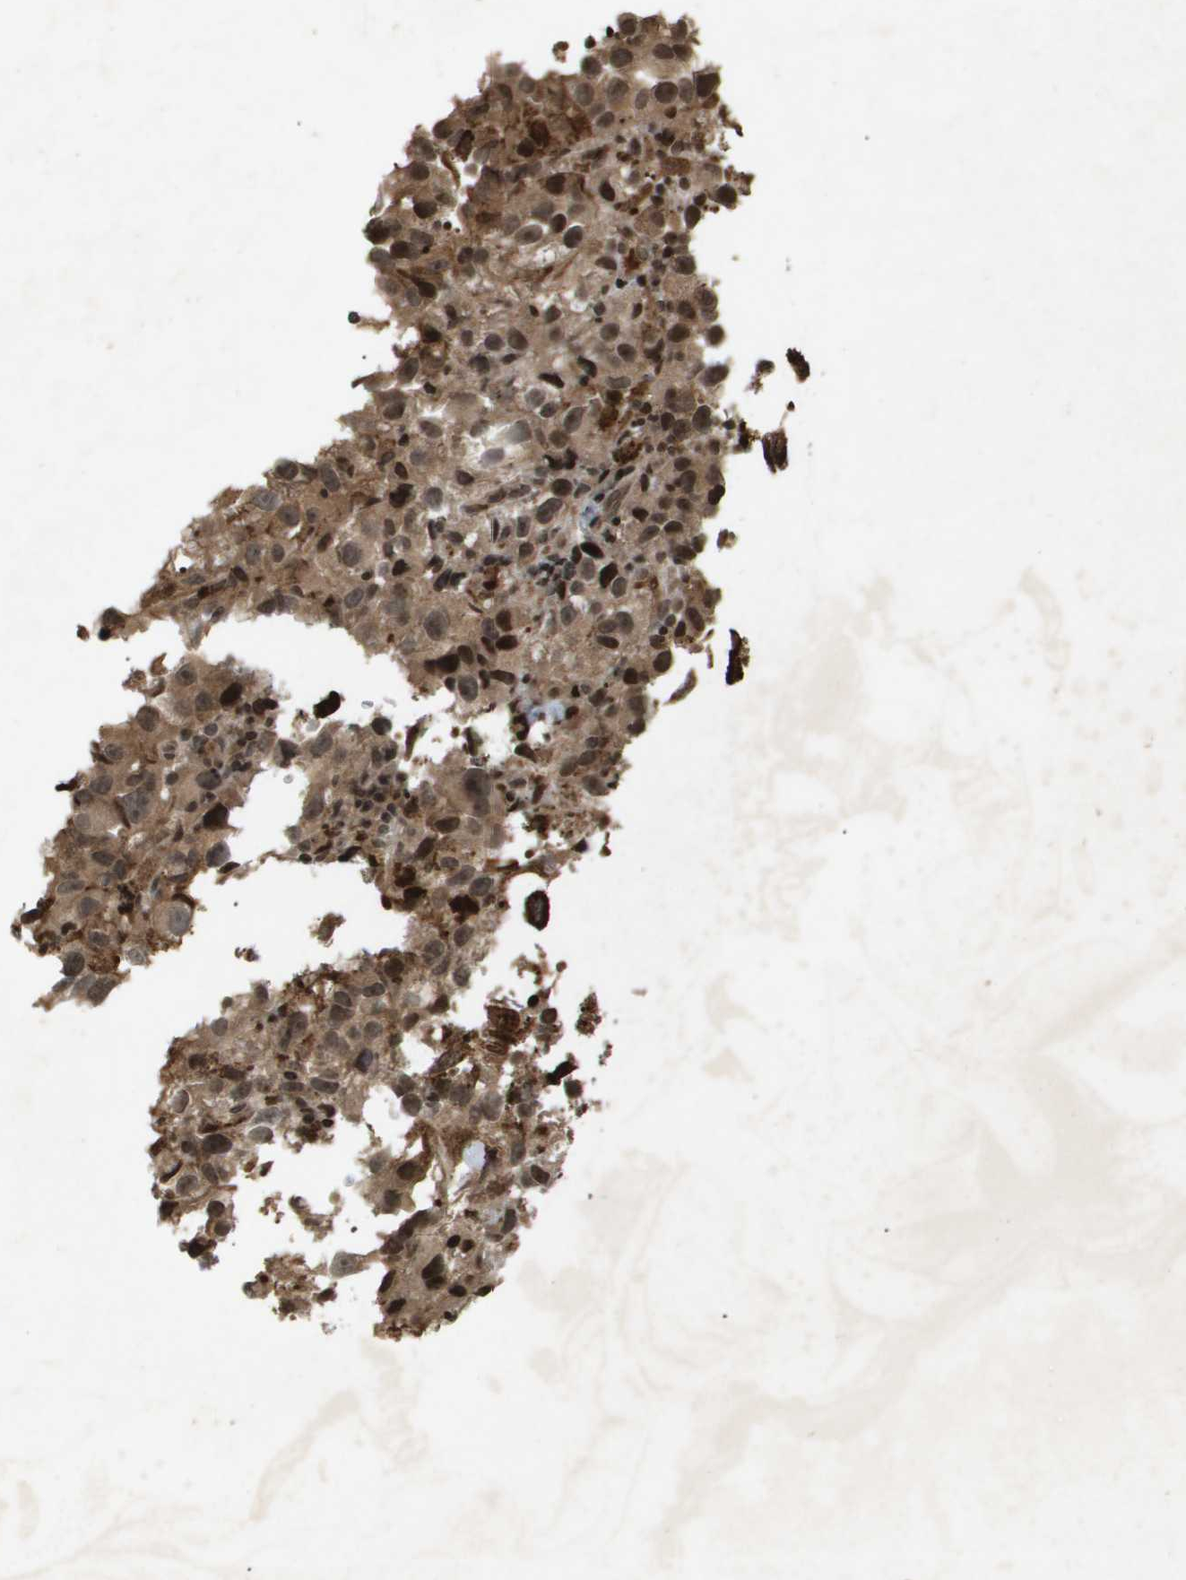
{"staining": {"intensity": "moderate", "quantity": ">75%", "location": "cytoplasmic/membranous,nuclear"}, "tissue": "melanoma", "cell_type": "Tumor cells", "image_type": "cancer", "snomed": [{"axis": "morphology", "description": "Malignant melanoma, NOS"}, {"axis": "topography", "description": "Skin"}], "caption": "Immunohistochemical staining of human melanoma displays medium levels of moderate cytoplasmic/membranous and nuclear positivity in about >75% of tumor cells.", "gene": "HSPA6", "patient": {"sex": "female", "age": 104}}